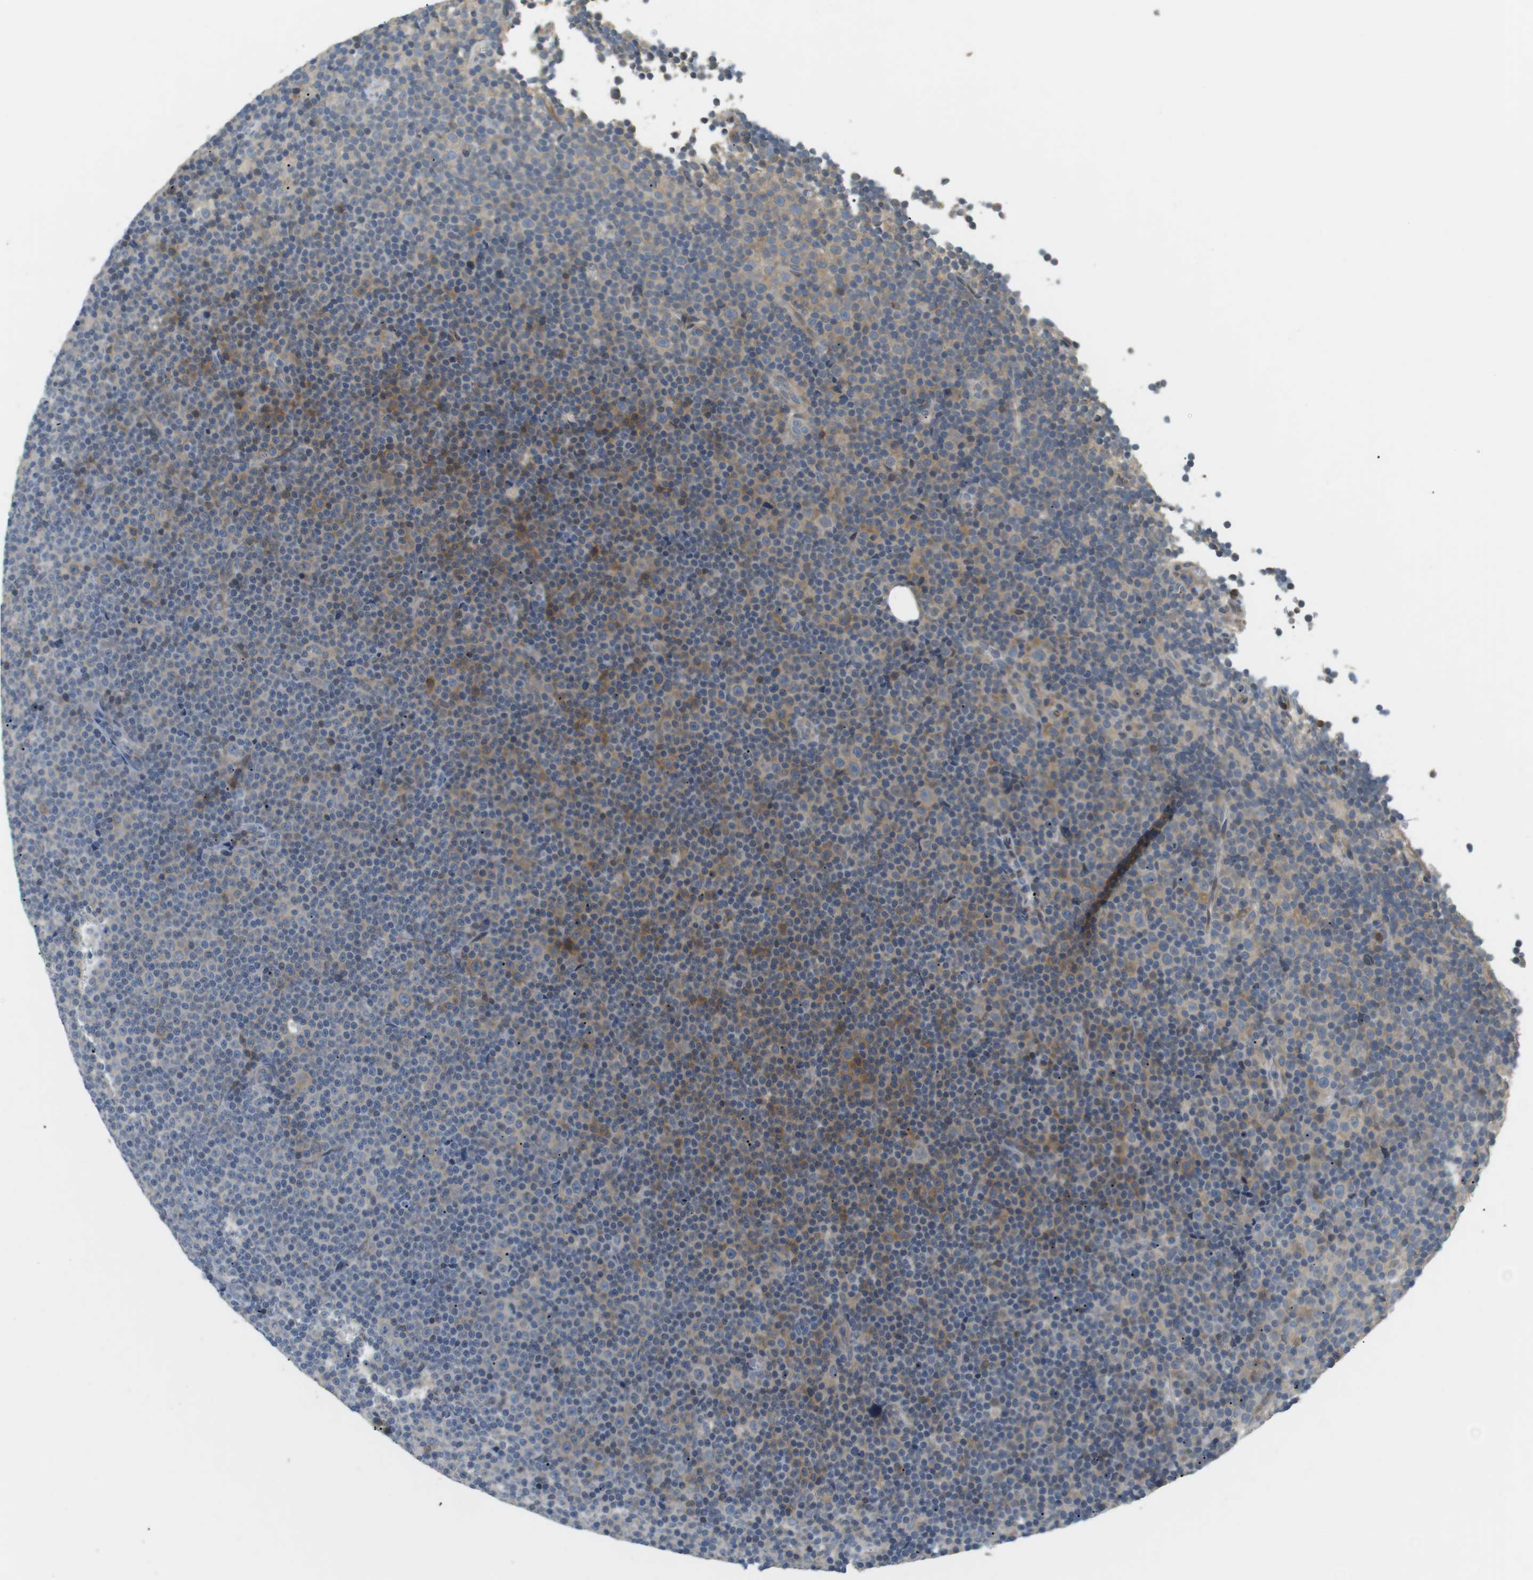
{"staining": {"intensity": "weak", "quantity": "25%-75%", "location": "cytoplasmic/membranous"}, "tissue": "lymphoma", "cell_type": "Tumor cells", "image_type": "cancer", "snomed": [{"axis": "morphology", "description": "Malignant lymphoma, non-Hodgkin's type, Low grade"}, {"axis": "topography", "description": "Lymph node"}], "caption": "High-power microscopy captured an IHC histopathology image of low-grade malignant lymphoma, non-Hodgkin's type, revealing weak cytoplasmic/membranous positivity in approximately 25%-75% of tumor cells. (Brightfield microscopy of DAB IHC at high magnification).", "gene": "P2RY1", "patient": {"sex": "female", "age": 67}}